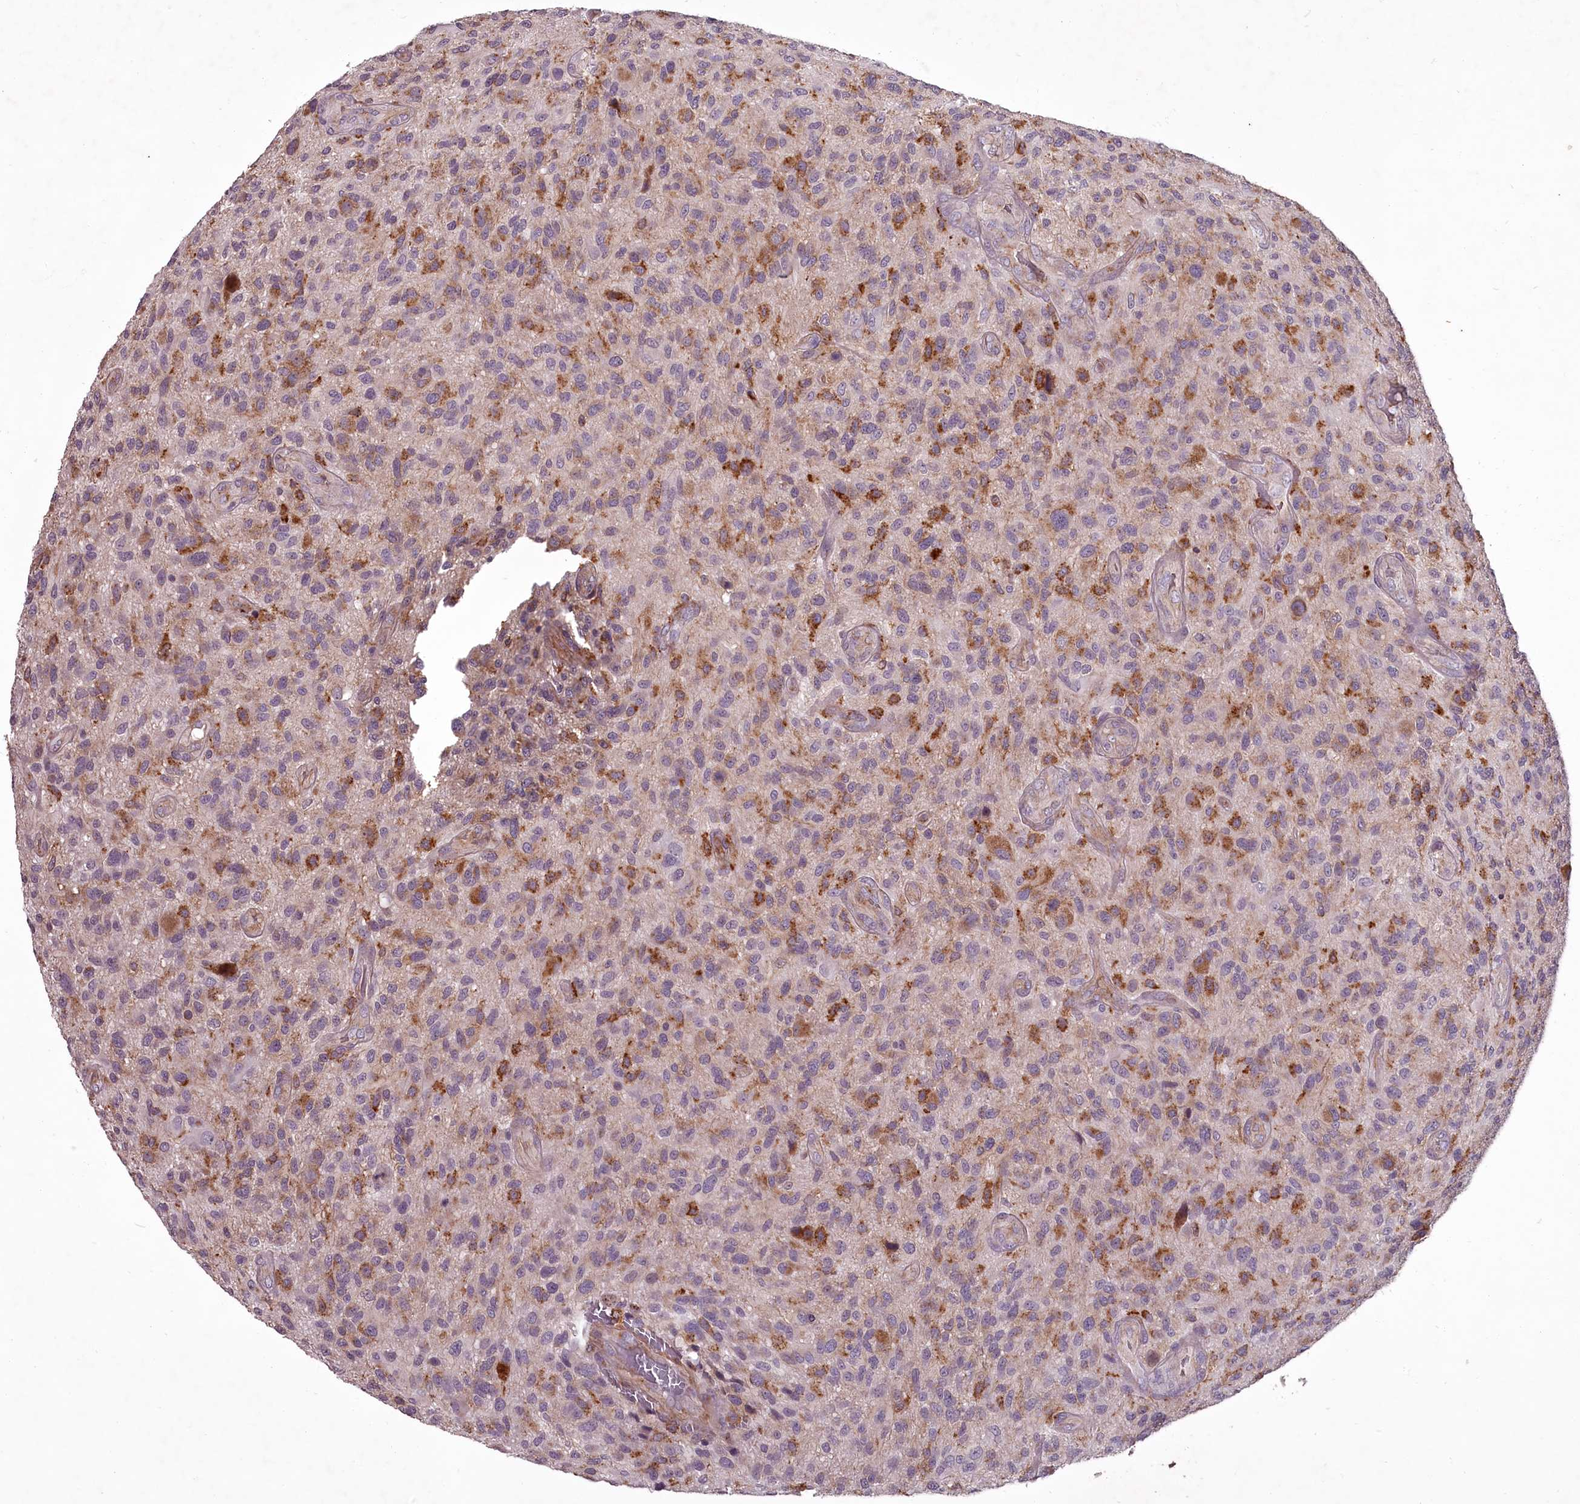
{"staining": {"intensity": "moderate", "quantity": ">75%", "location": "cytoplasmic/membranous"}, "tissue": "glioma", "cell_type": "Tumor cells", "image_type": "cancer", "snomed": [{"axis": "morphology", "description": "Glioma, malignant, High grade"}, {"axis": "topography", "description": "Brain"}], "caption": "High-power microscopy captured an immunohistochemistry histopathology image of malignant high-grade glioma, revealing moderate cytoplasmic/membranous expression in approximately >75% of tumor cells.", "gene": "STX6", "patient": {"sex": "male", "age": 47}}